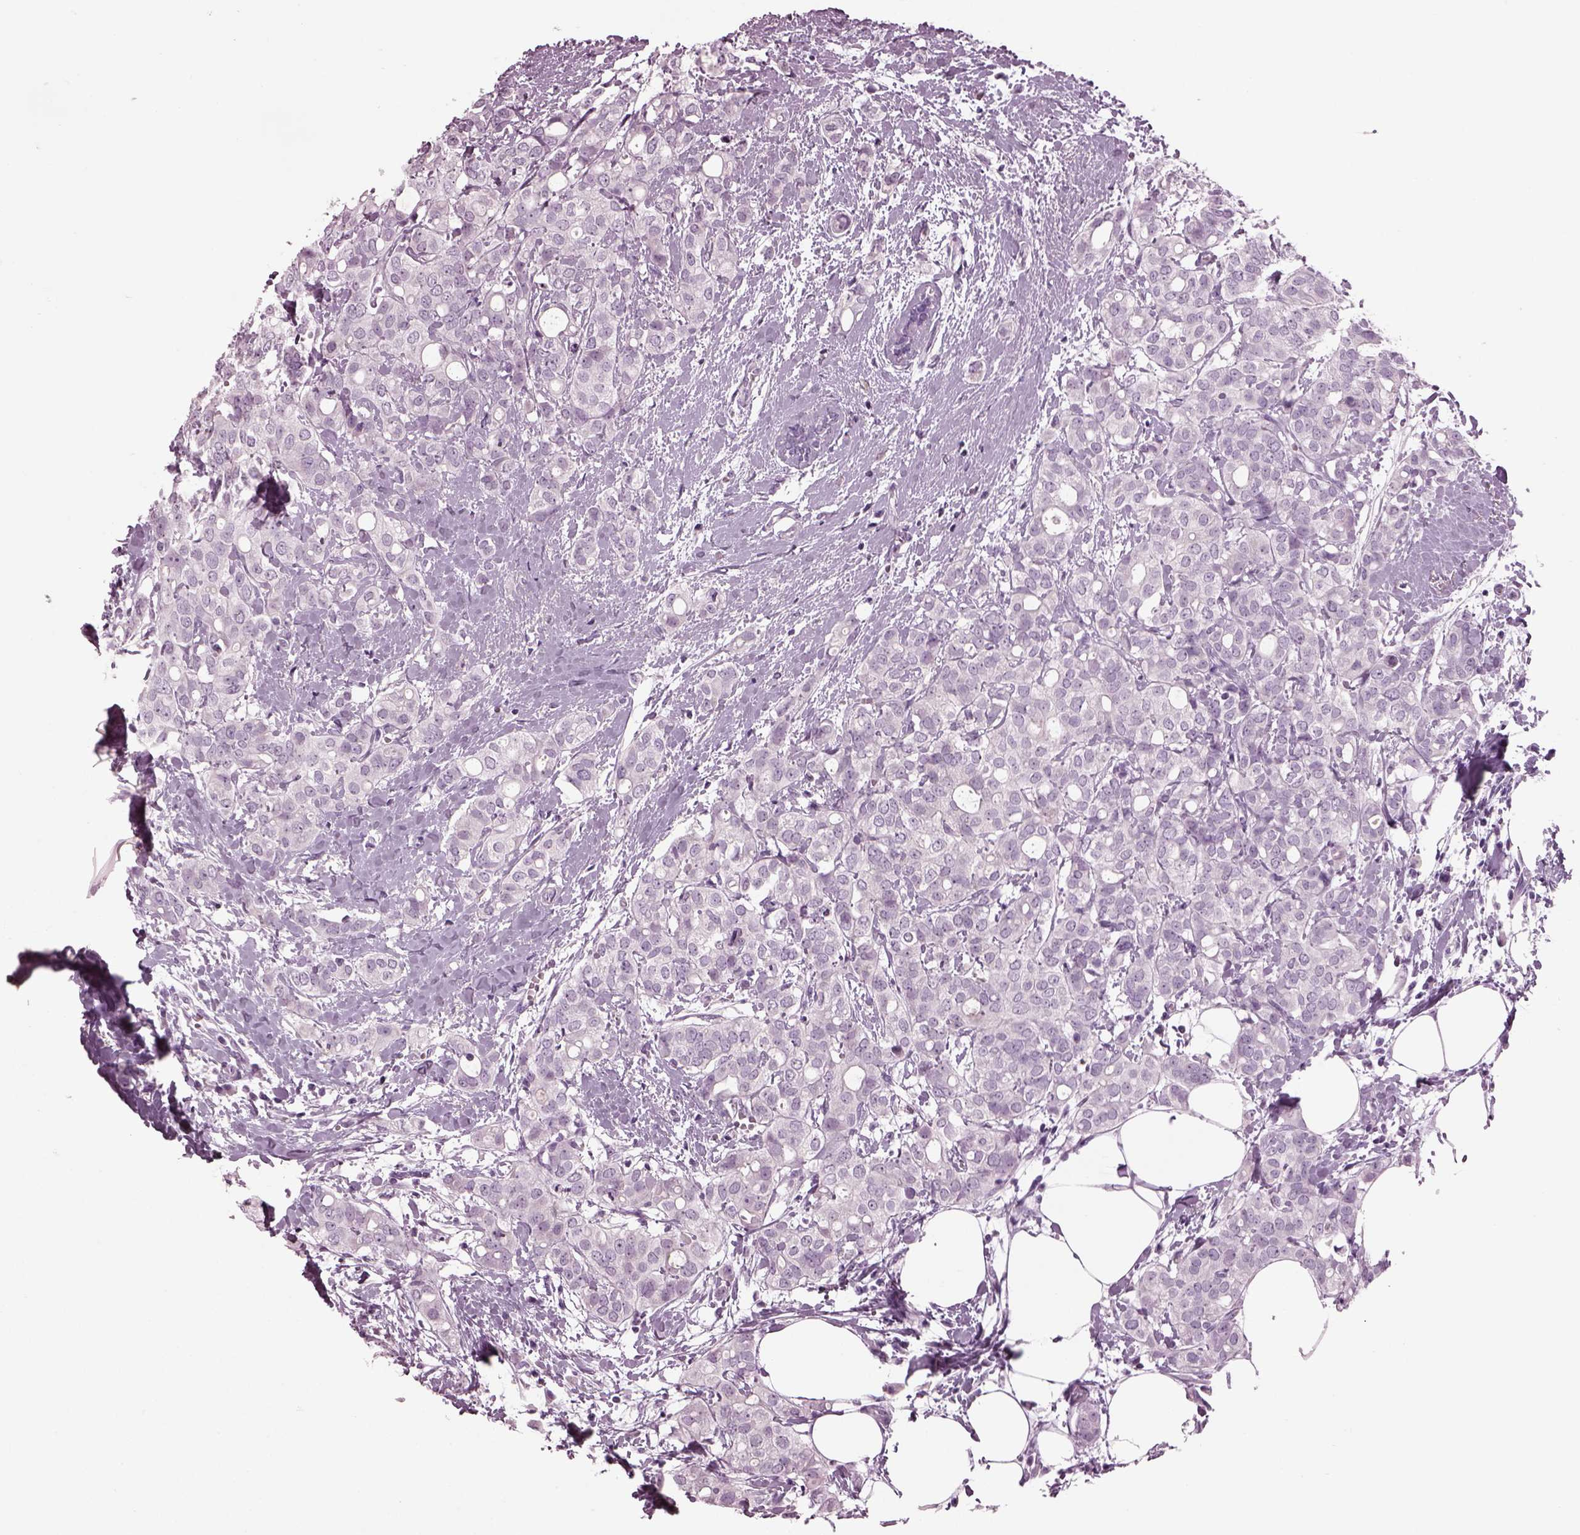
{"staining": {"intensity": "negative", "quantity": "none", "location": "none"}, "tissue": "breast cancer", "cell_type": "Tumor cells", "image_type": "cancer", "snomed": [{"axis": "morphology", "description": "Duct carcinoma"}, {"axis": "topography", "description": "Breast"}], "caption": "Human breast cancer stained for a protein using immunohistochemistry (IHC) reveals no expression in tumor cells.", "gene": "DPYSL5", "patient": {"sex": "female", "age": 40}}